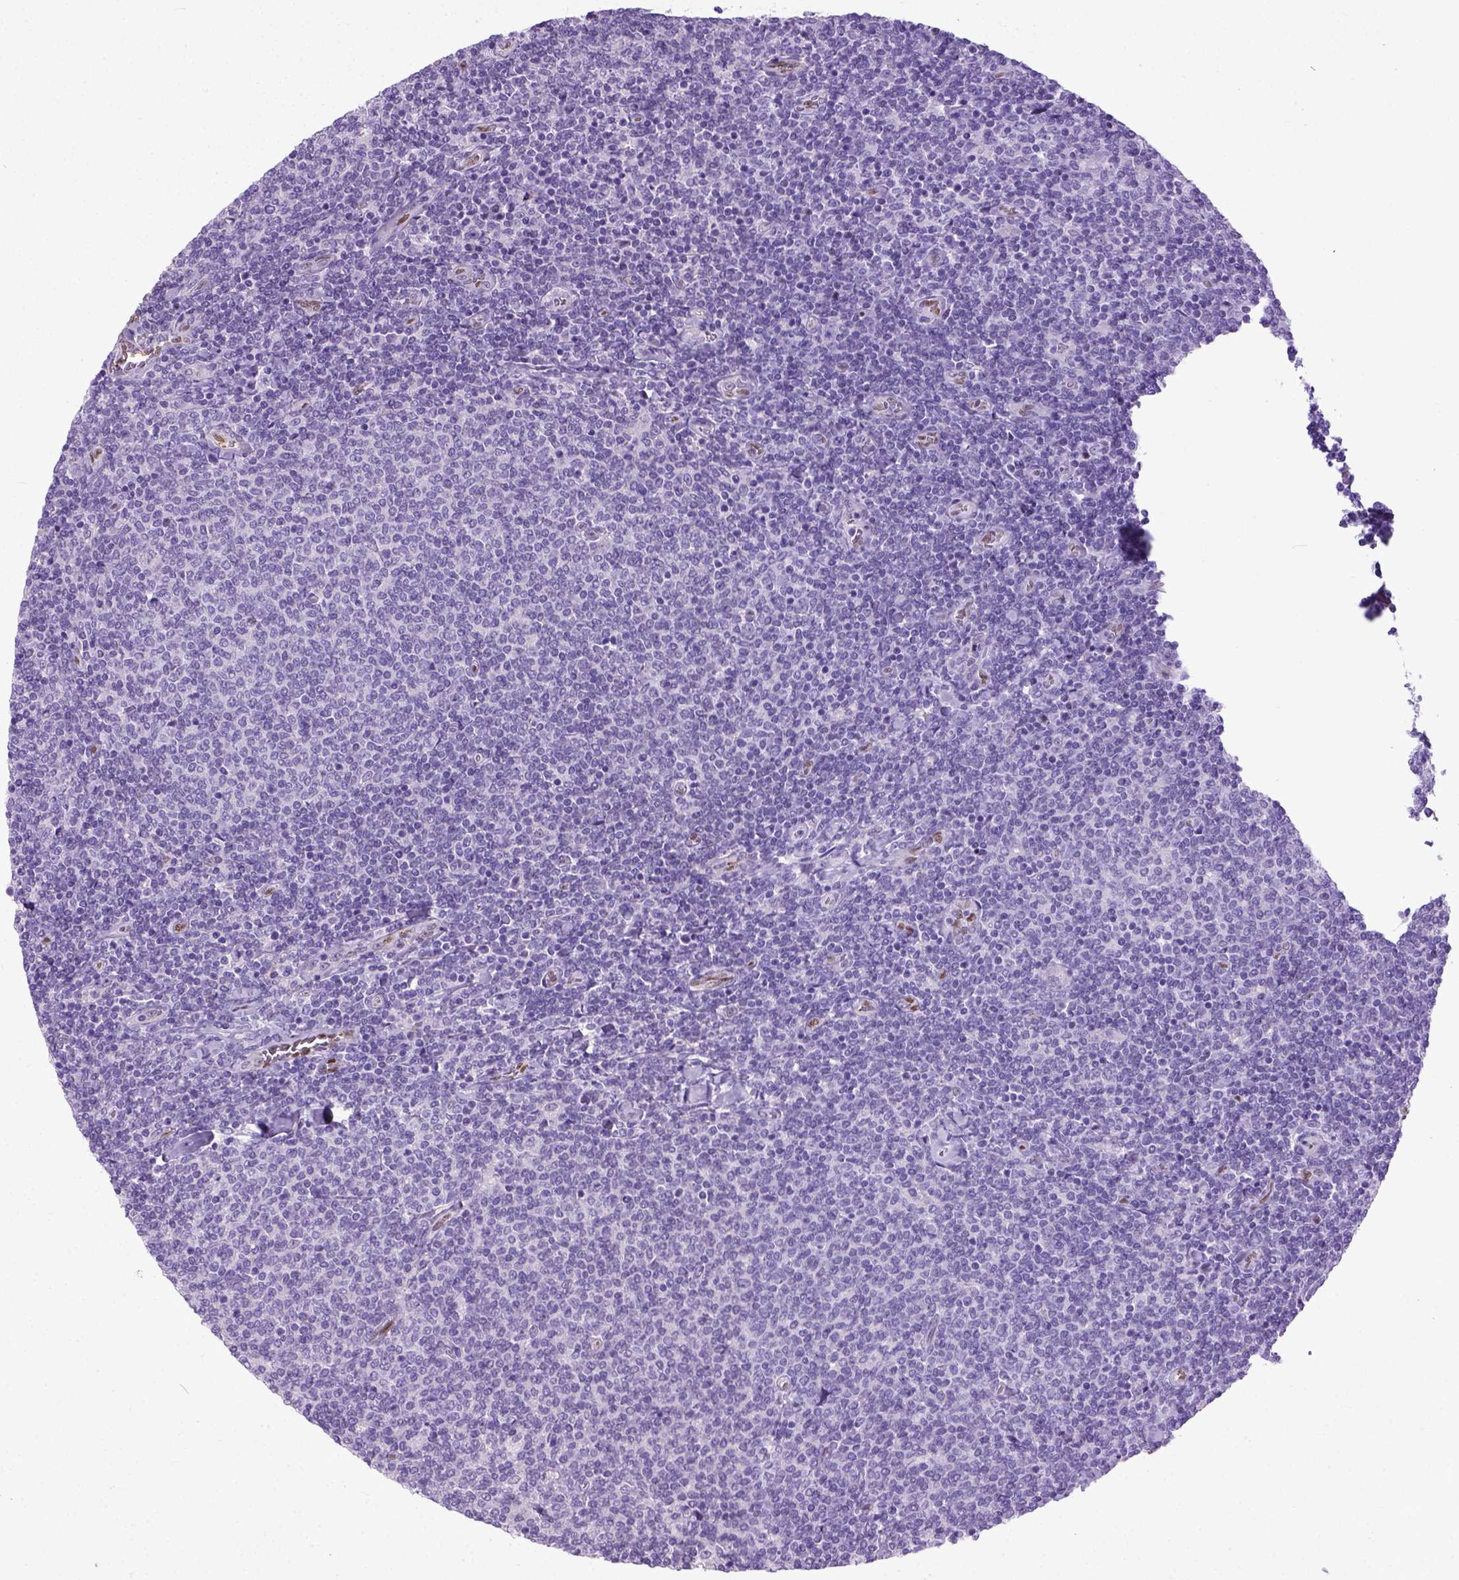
{"staining": {"intensity": "negative", "quantity": "none", "location": "none"}, "tissue": "lymphoma", "cell_type": "Tumor cells", "image_type": "cancer", "snomed": [{"axis": "morphology", "description": "Malignant lymphoma, non-Hodgkin's type, Low grade"}, {"axis": "topography", "description": "Lymph node"}], "caption": "Tumor cells show no significant protein expression in low-grade malignant lymphoma, non-Hodgkin's type.", "gene": "ADAMTS8", "patient": {"sex": "male", "age": 52}}